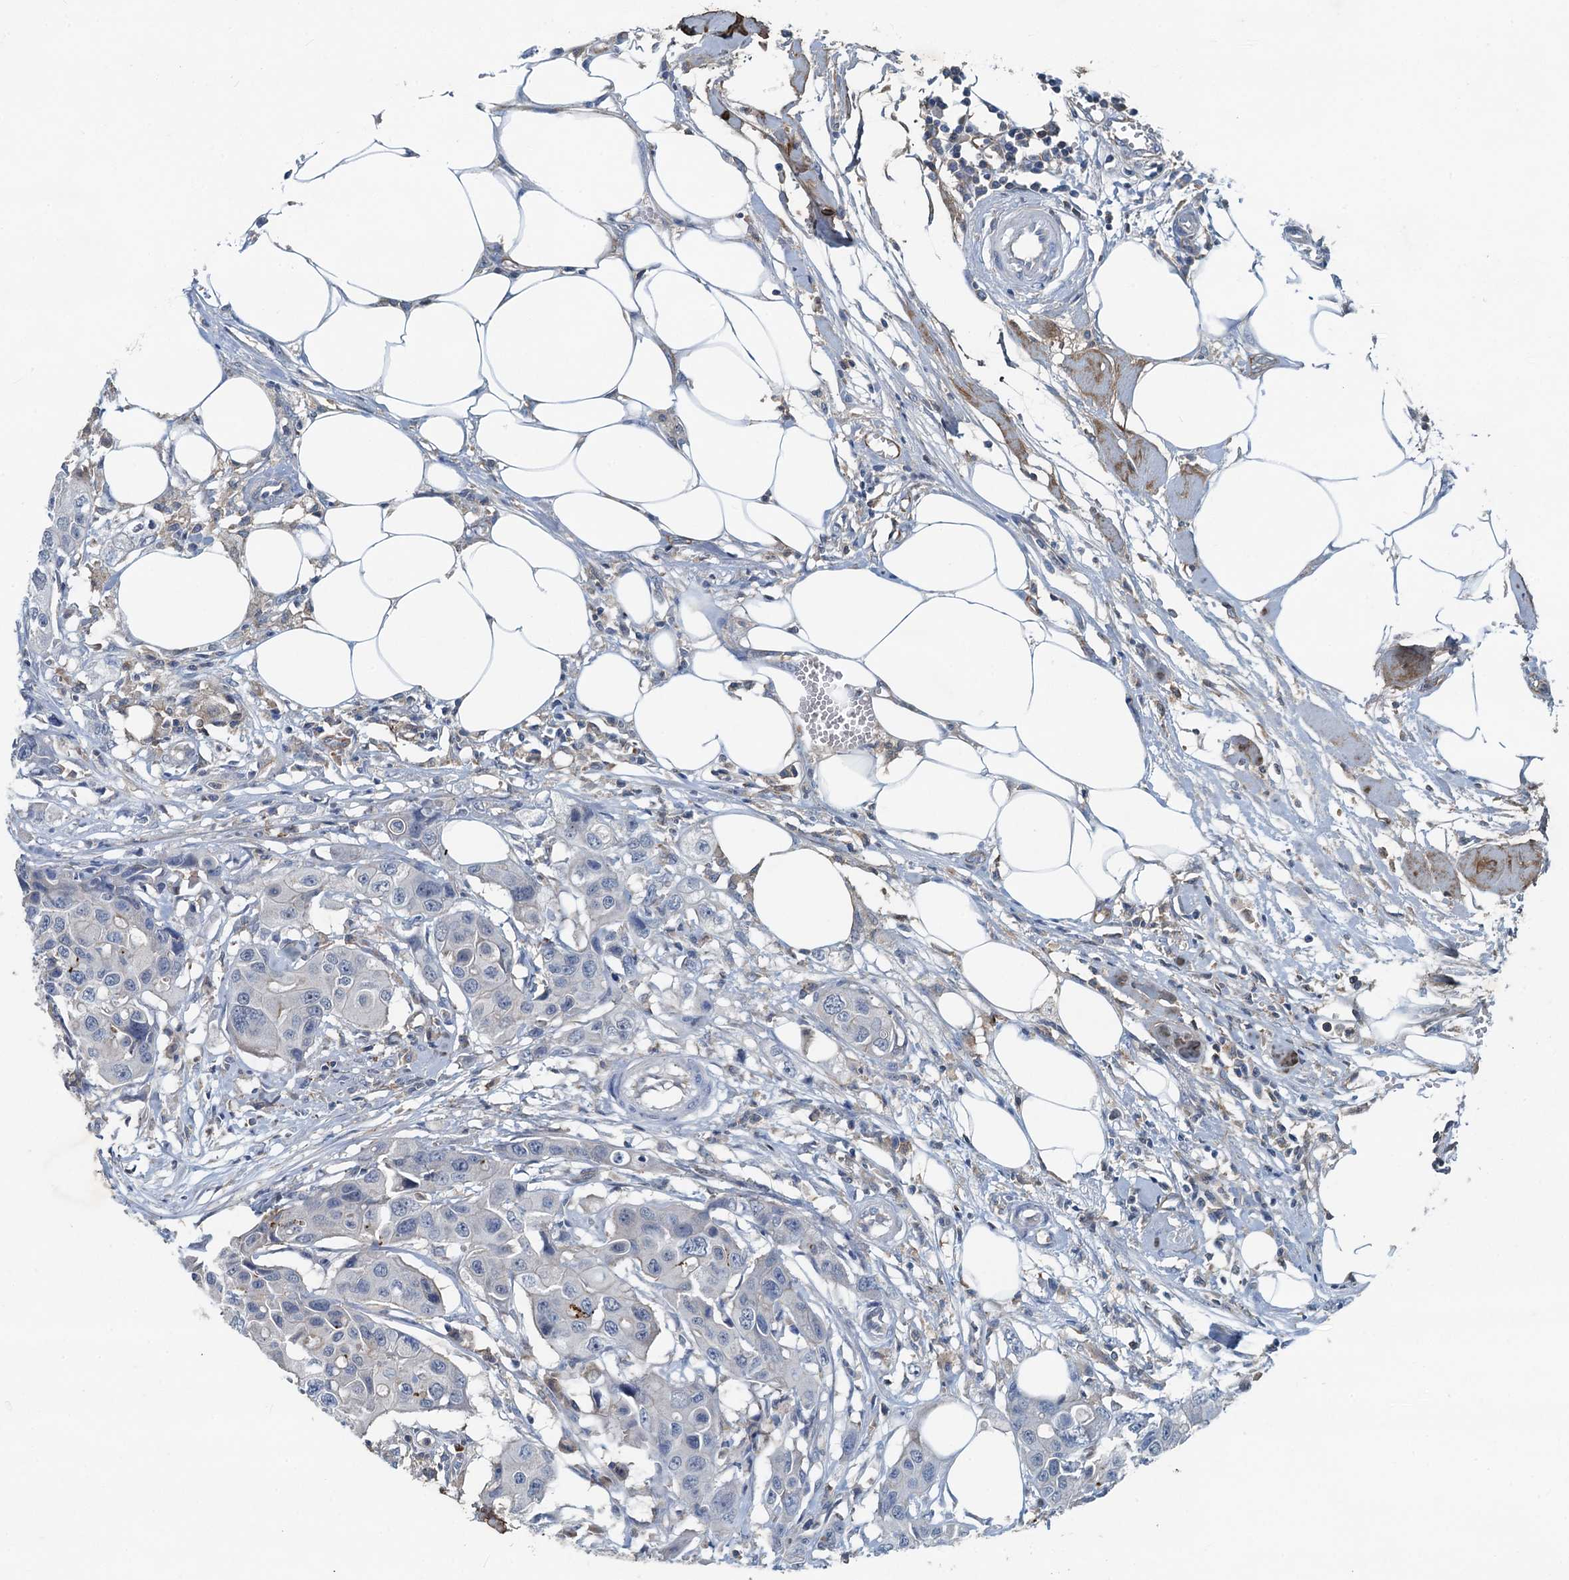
{"staining": {"intensity": "negative", "quantity": "none", "location": "none"}, "tissue": "colorectal cancer", "cell_type": "Tumor cells", "image_type": "cancer", "snomed": [{"axis": "morphology", "description": "Adenocarcinoma, NOS"}, {"axis": "topography", "description": "Colon"}], "caption": "Image shows no significant protein expression in tumor cells of colorectal cancer.", "gene": "THAP10", "patient": {"sex": "male", "age": 77}}